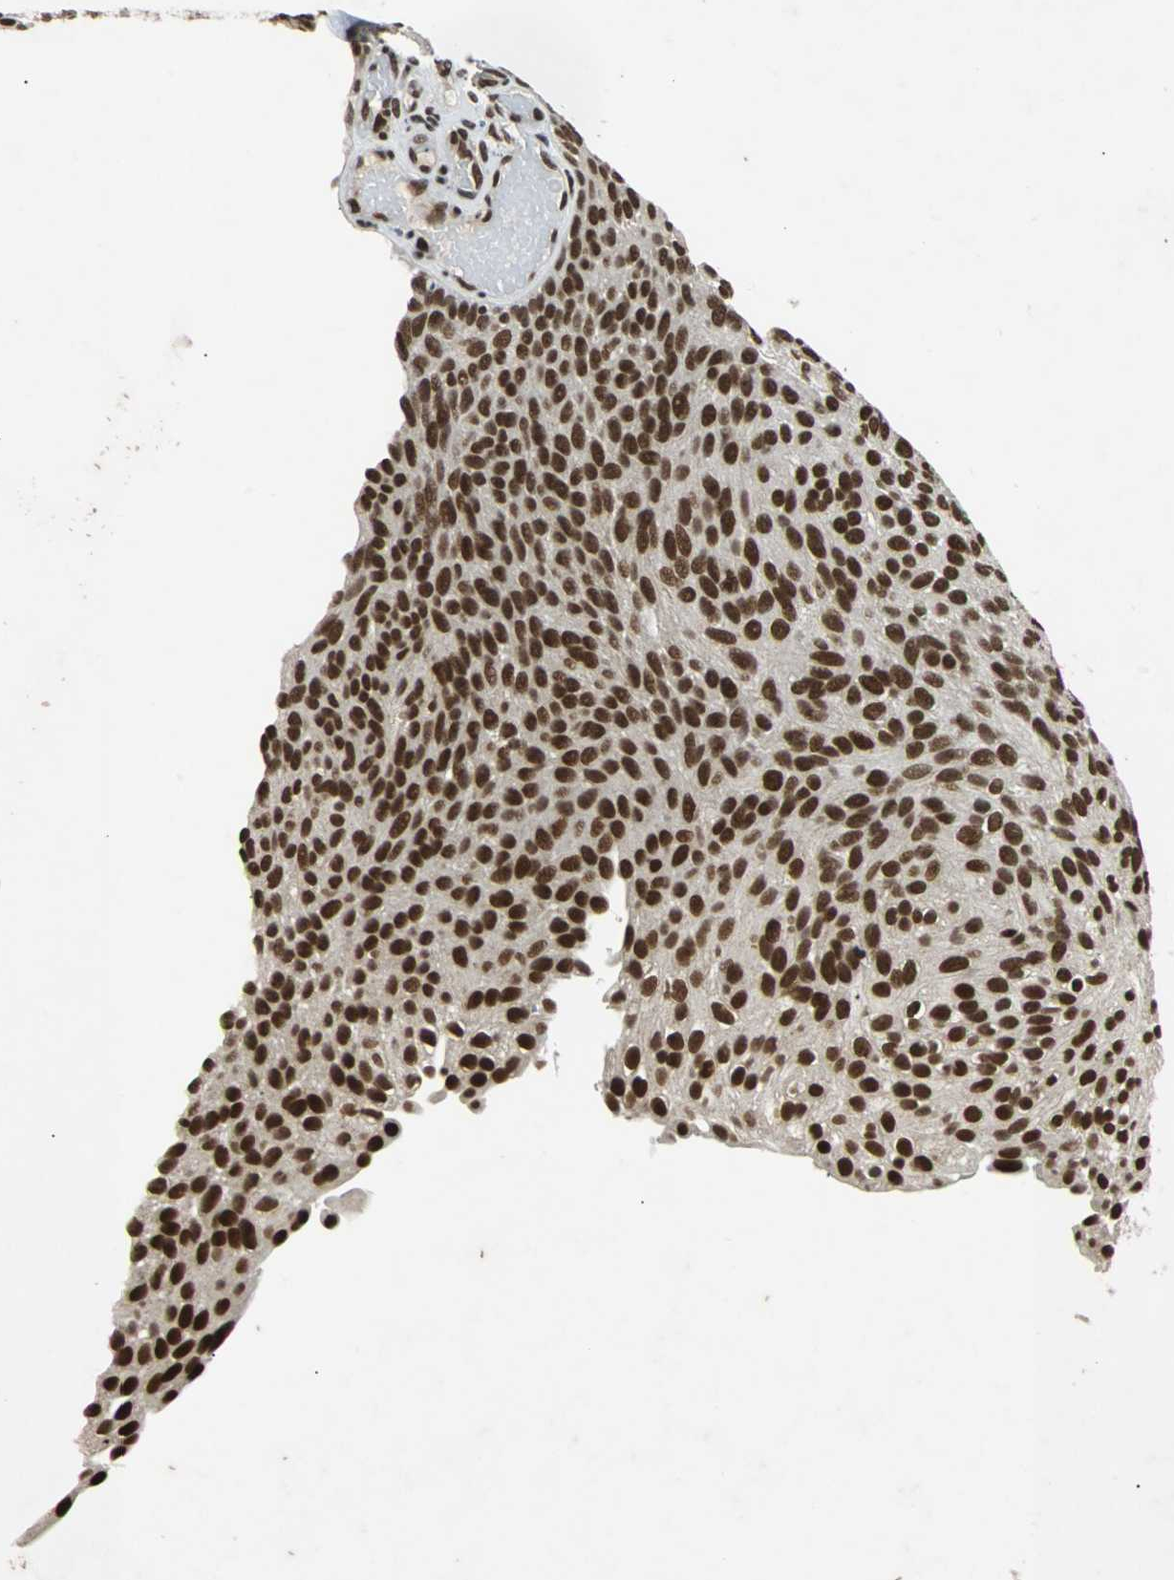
{"staining": {"intensity": "strong", "quantity": ">75%", "location": "nuclear"}, "tissue": "urothelial cancer", "cell_type": "Tumor cells", "image_type": "cancer", "snomed": [{"axis": "morphology", "description": "Urothelial carcinoma, Low grade"}, {"axis": "topography", "description": "Urinary bladder"}], "caption": "Protein analysis of urothelial carcinoma (low-grade) tissue displays strong nuclear positivity in about >75% of tumor cells.", "gene": "GATAD2A", "patient": {"sex": "male", "age": 78}}